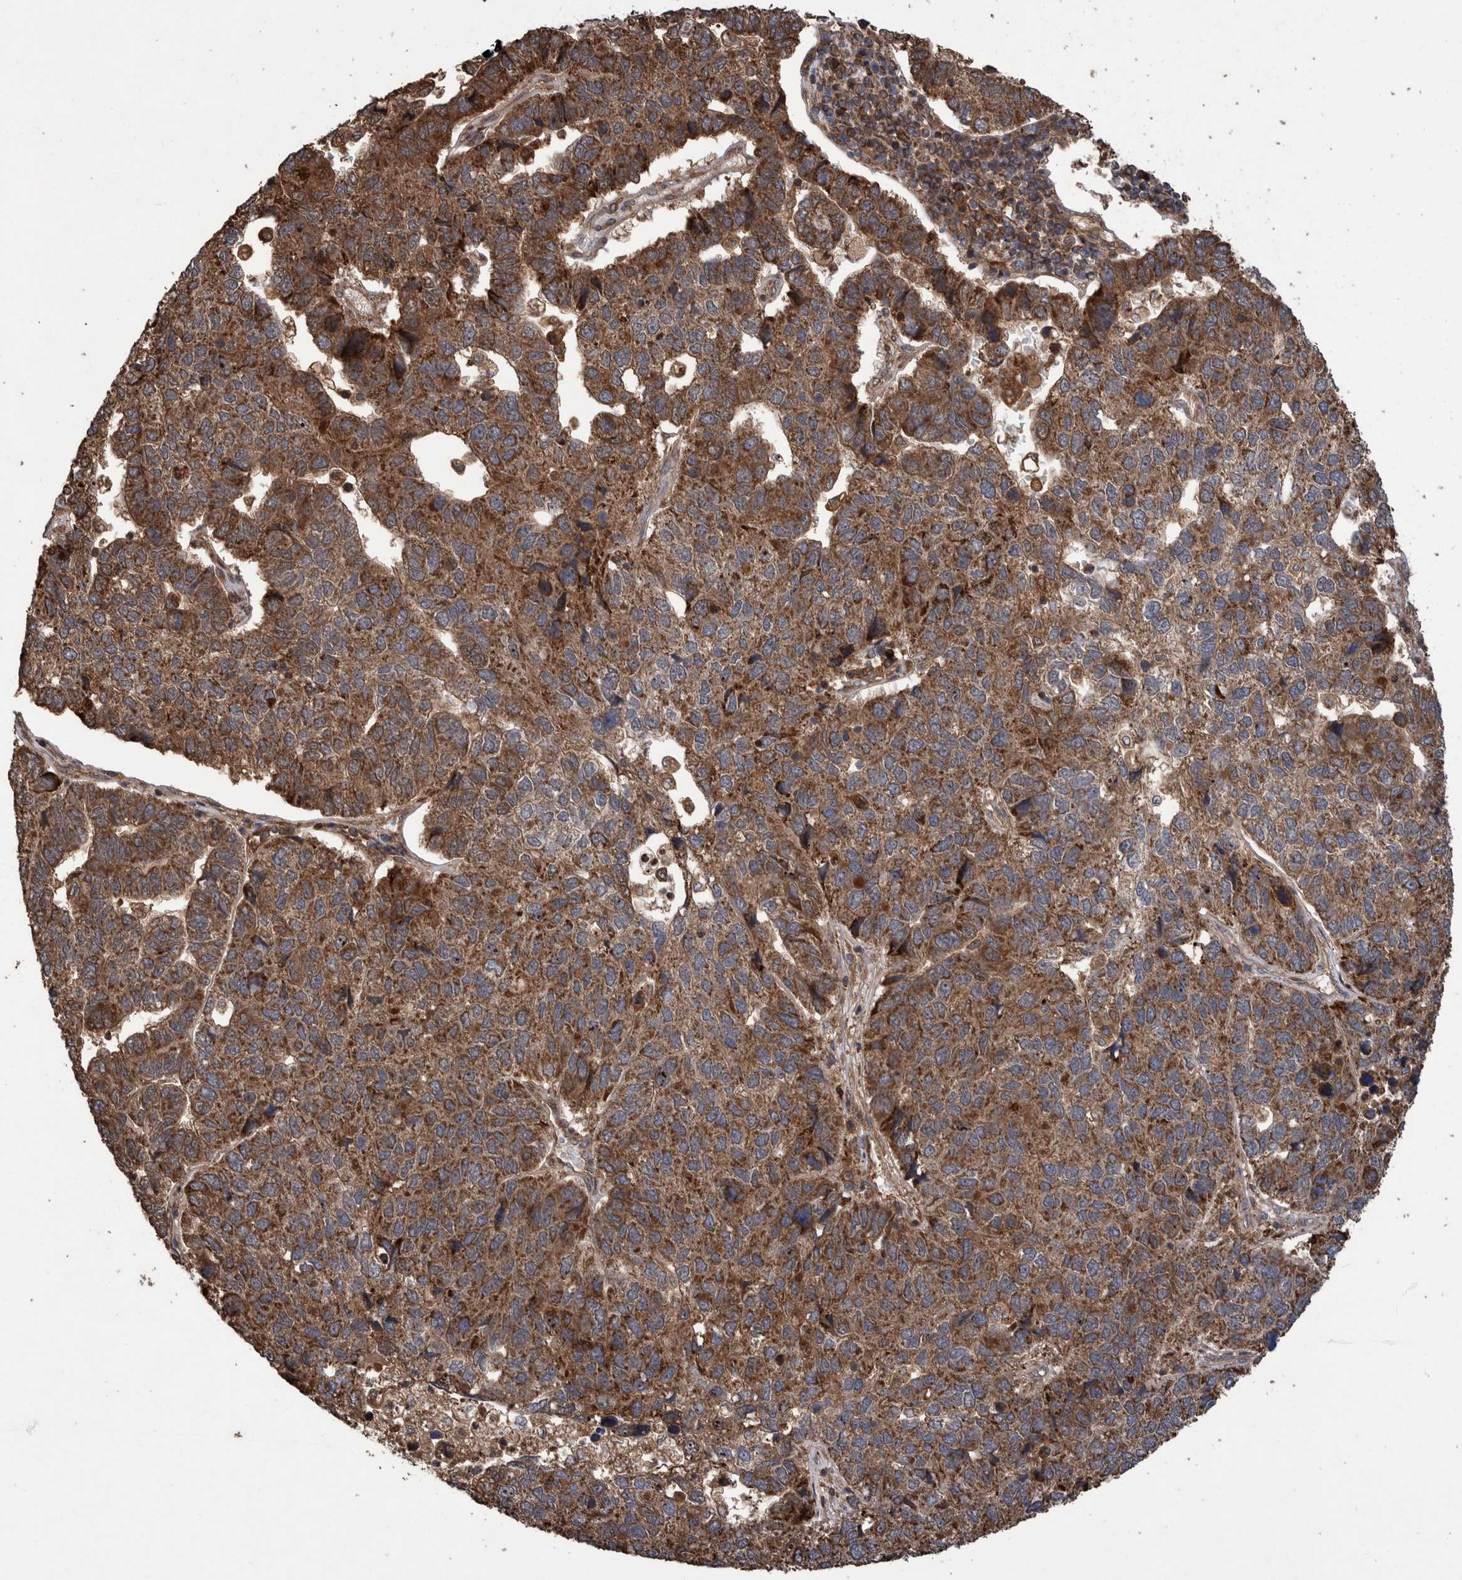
{"staining": {"intensity": "moderate", "quantity": ">75%", "location": "cytoplasmic/membranous"}, "tissue": "pancreatic cancer", "cell_type": "Tumor cells", "image_type": "cancer", "snomed": [{"axis": "morphology", "description": "Adenocarcinoma, NOS"}, {"axis": "topography", "description": "Pancreas"}], "caption": "This image reveals immunohistochemistry (IHC) staining of pancreatic cancer (adenocarcinoma), with medium moderate cytoplasmic/membranous expression in about >75% of tumor cells.", "gene": "TRIM16", "patient": {"sex": "female", "age": 61}}